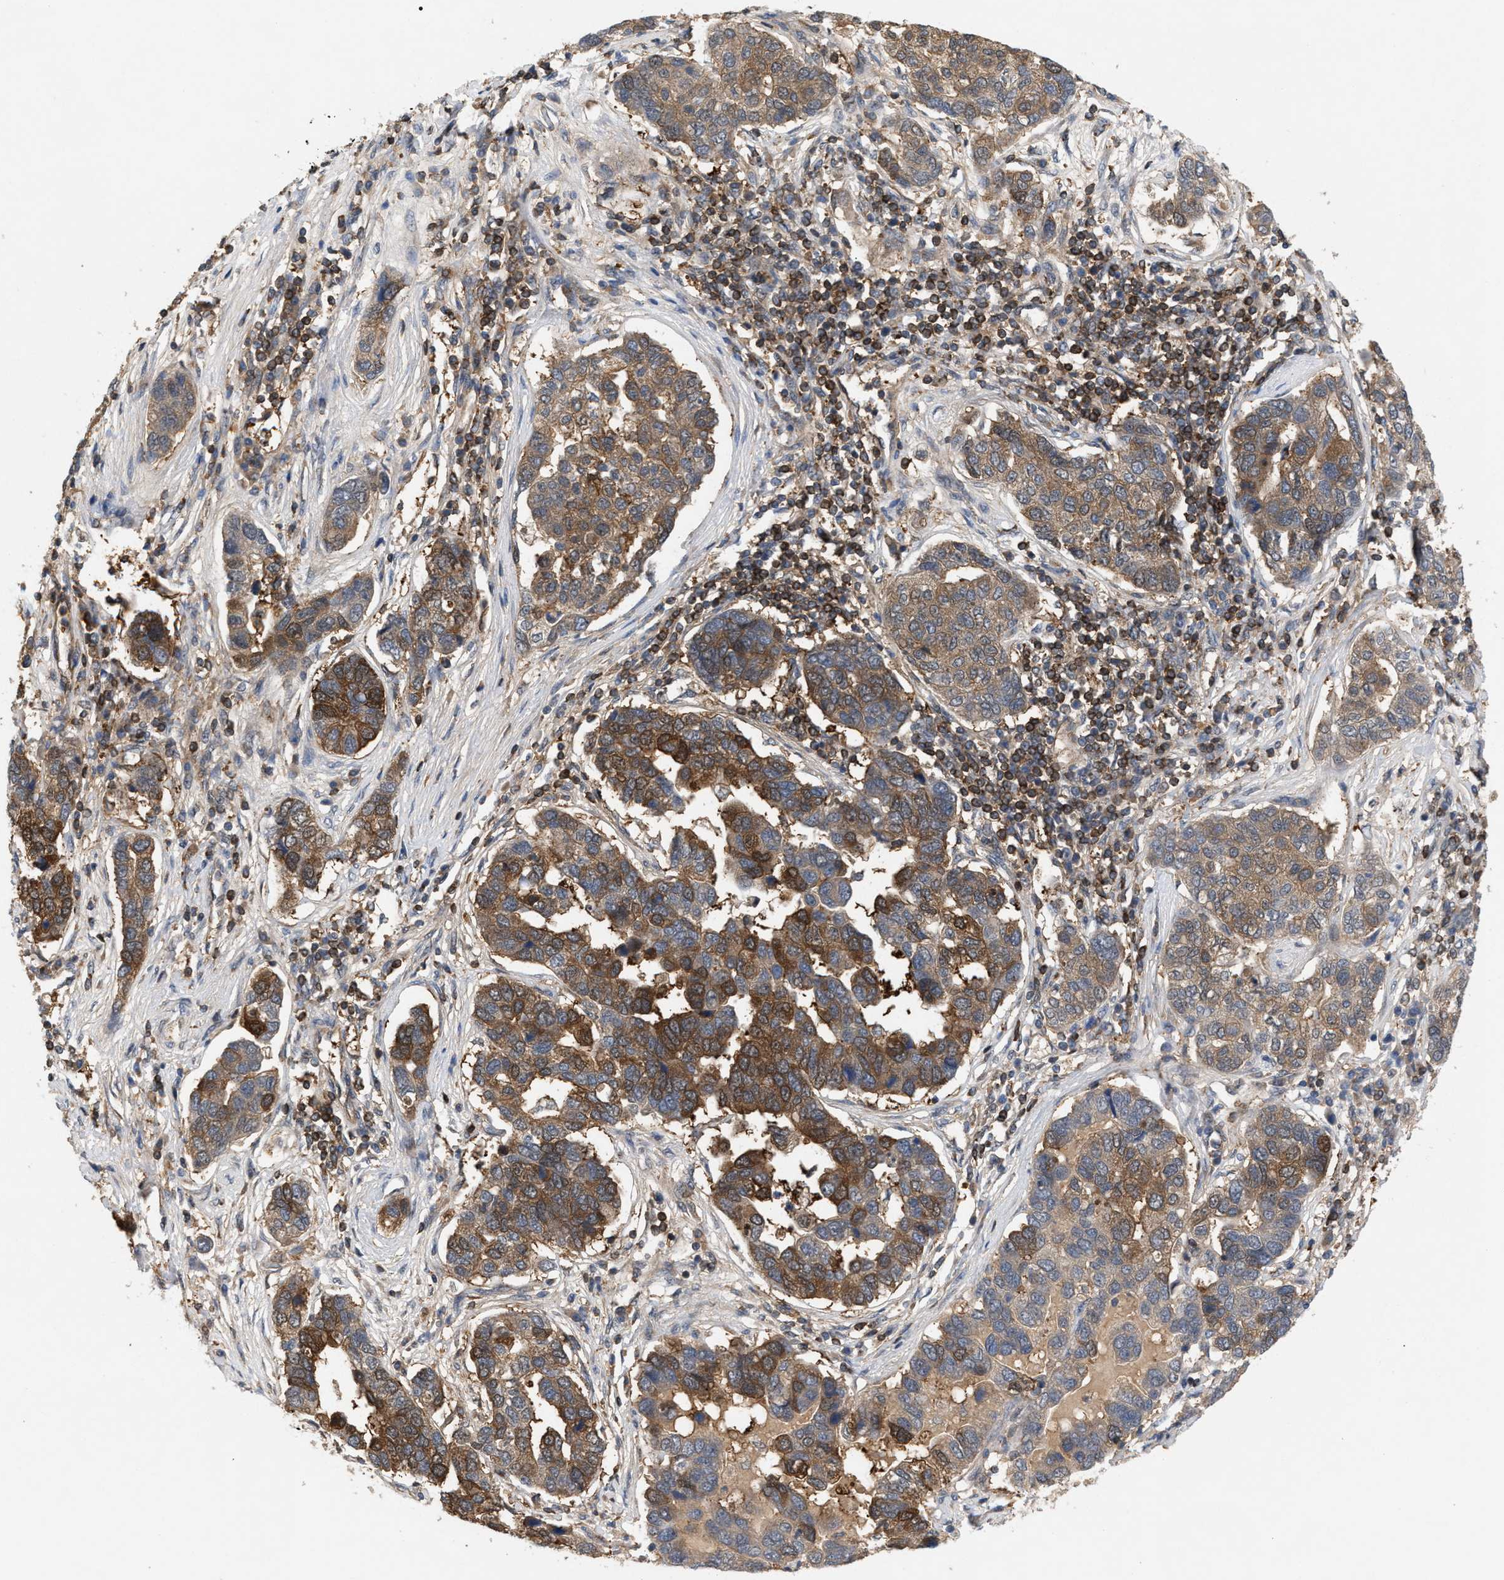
{"staining": {"intensity": "strong", "quantity": "25%-75%", "location": "cytoplasmic/membranous"}, "tissue": "pancreatic cancer", "cell_type": "Tumor cells", "image_type": "cancer", "snomed": [{"axis": "morphology", "description": "Adenocarcinoma, NOS"}, {"axis": "topography", "description": "Pancreas"}], "caption": "Protein expression by immunohistochemistry (IHC) demonstrates strong cytoplasmic/membranous staining in approximately 25%-75% of tumor cells in adenocarcinoma (pancreatic). Nuclei are stained in blue.", "gene": "GLOD4", "patient": {"sex": "female", "age": 61}}